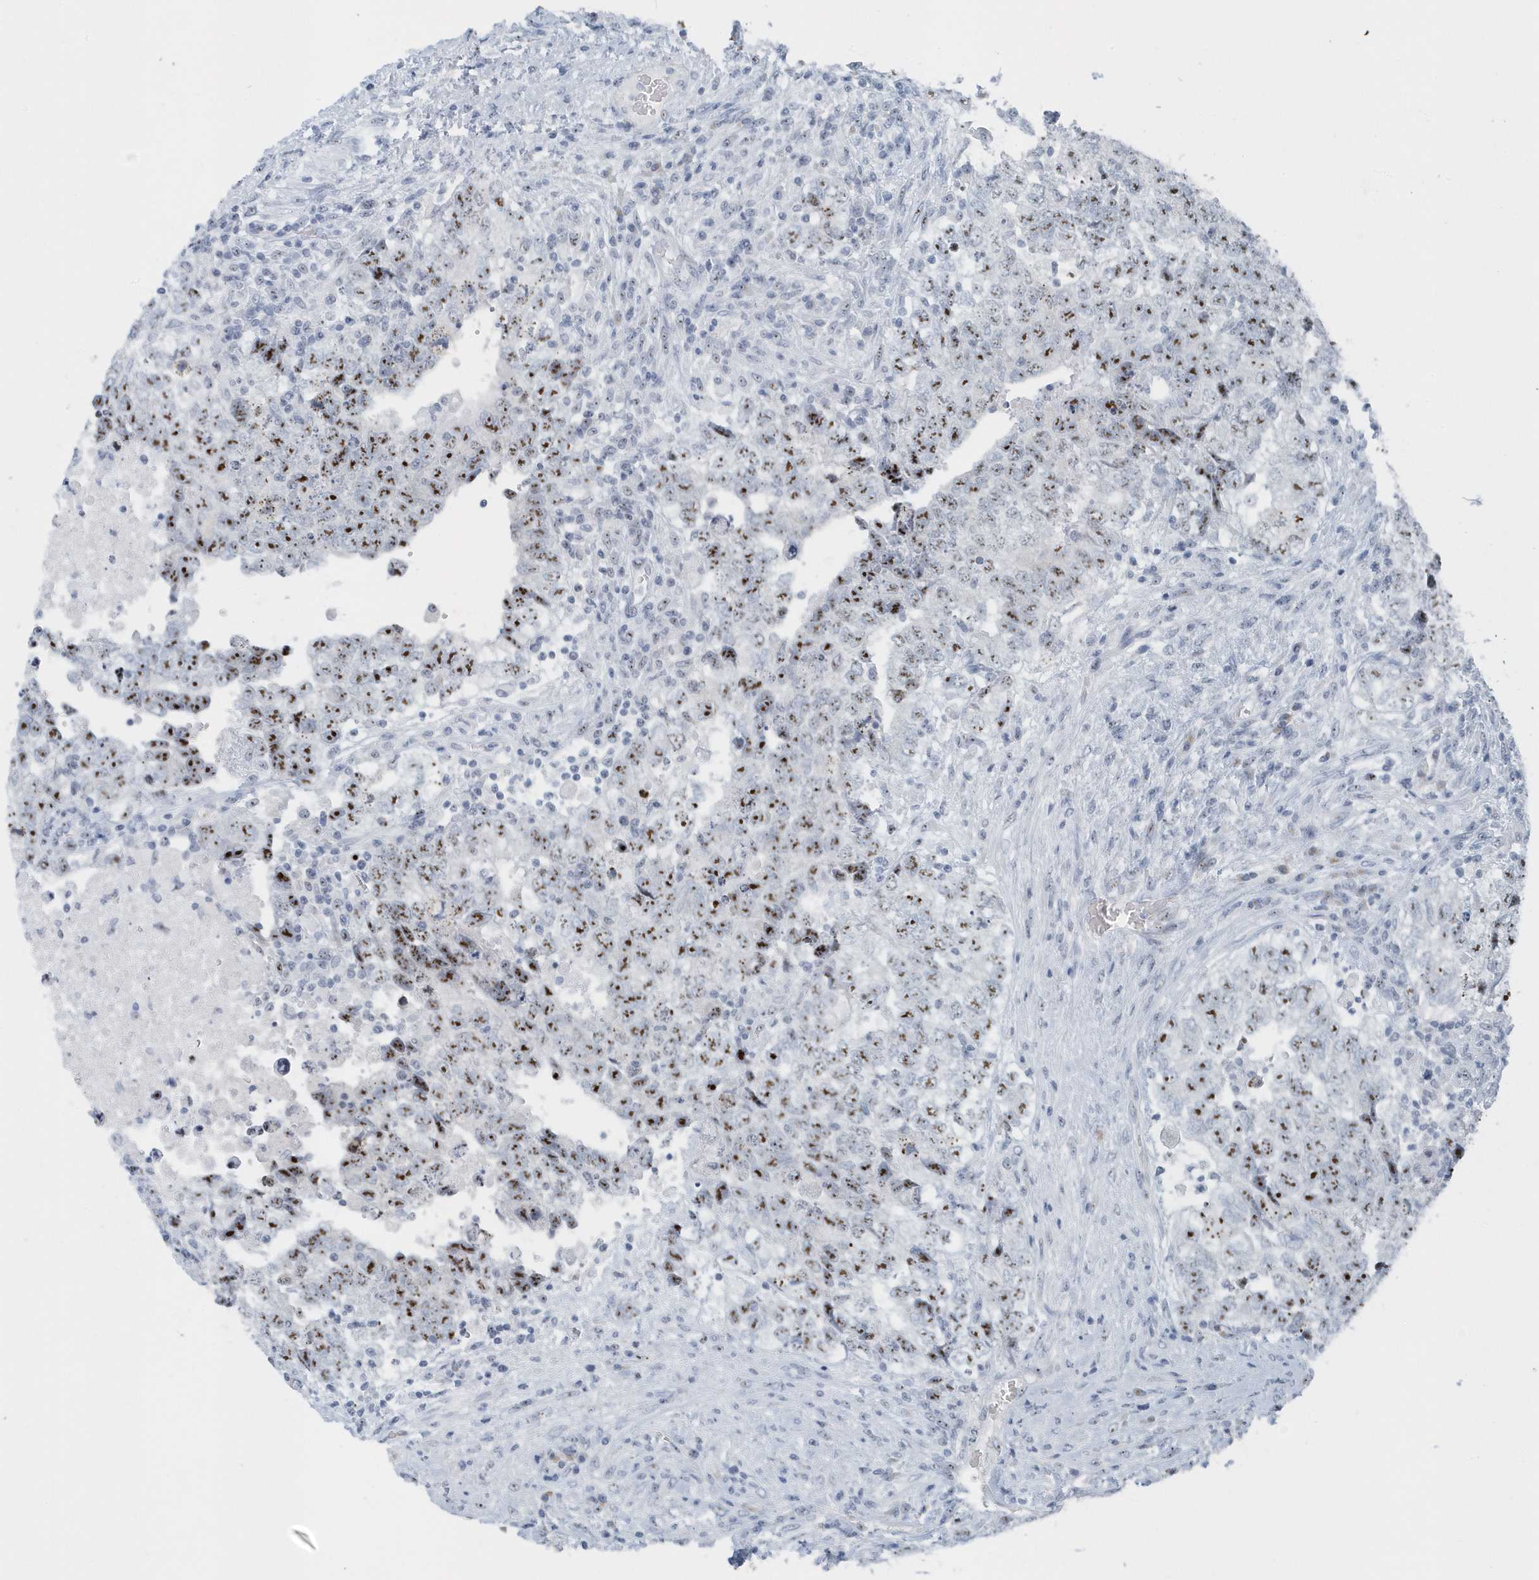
{"staining": {"intensity": "moderate", "quantity": ">75%", "location": "nuclear"}, "tissue": "testis cancer", "cell_type": "Tumor cells", "image_type": "cancer", "snomed": [{"axis": "morphology", "description": "Carcinoma, Embryonal, NOS"}, {"axis": "topography", "description": "Testis"}], "caption": "DAB immunohistochemical staining of human testis cancer reveals moderate nuclear protein expression in approximately >75% of tumor cells. (brown staining indicates protein expression, while blue staining denotes nuclei).", "gene": "RPF2", "patient": {"sex": "male", "age": 37}}